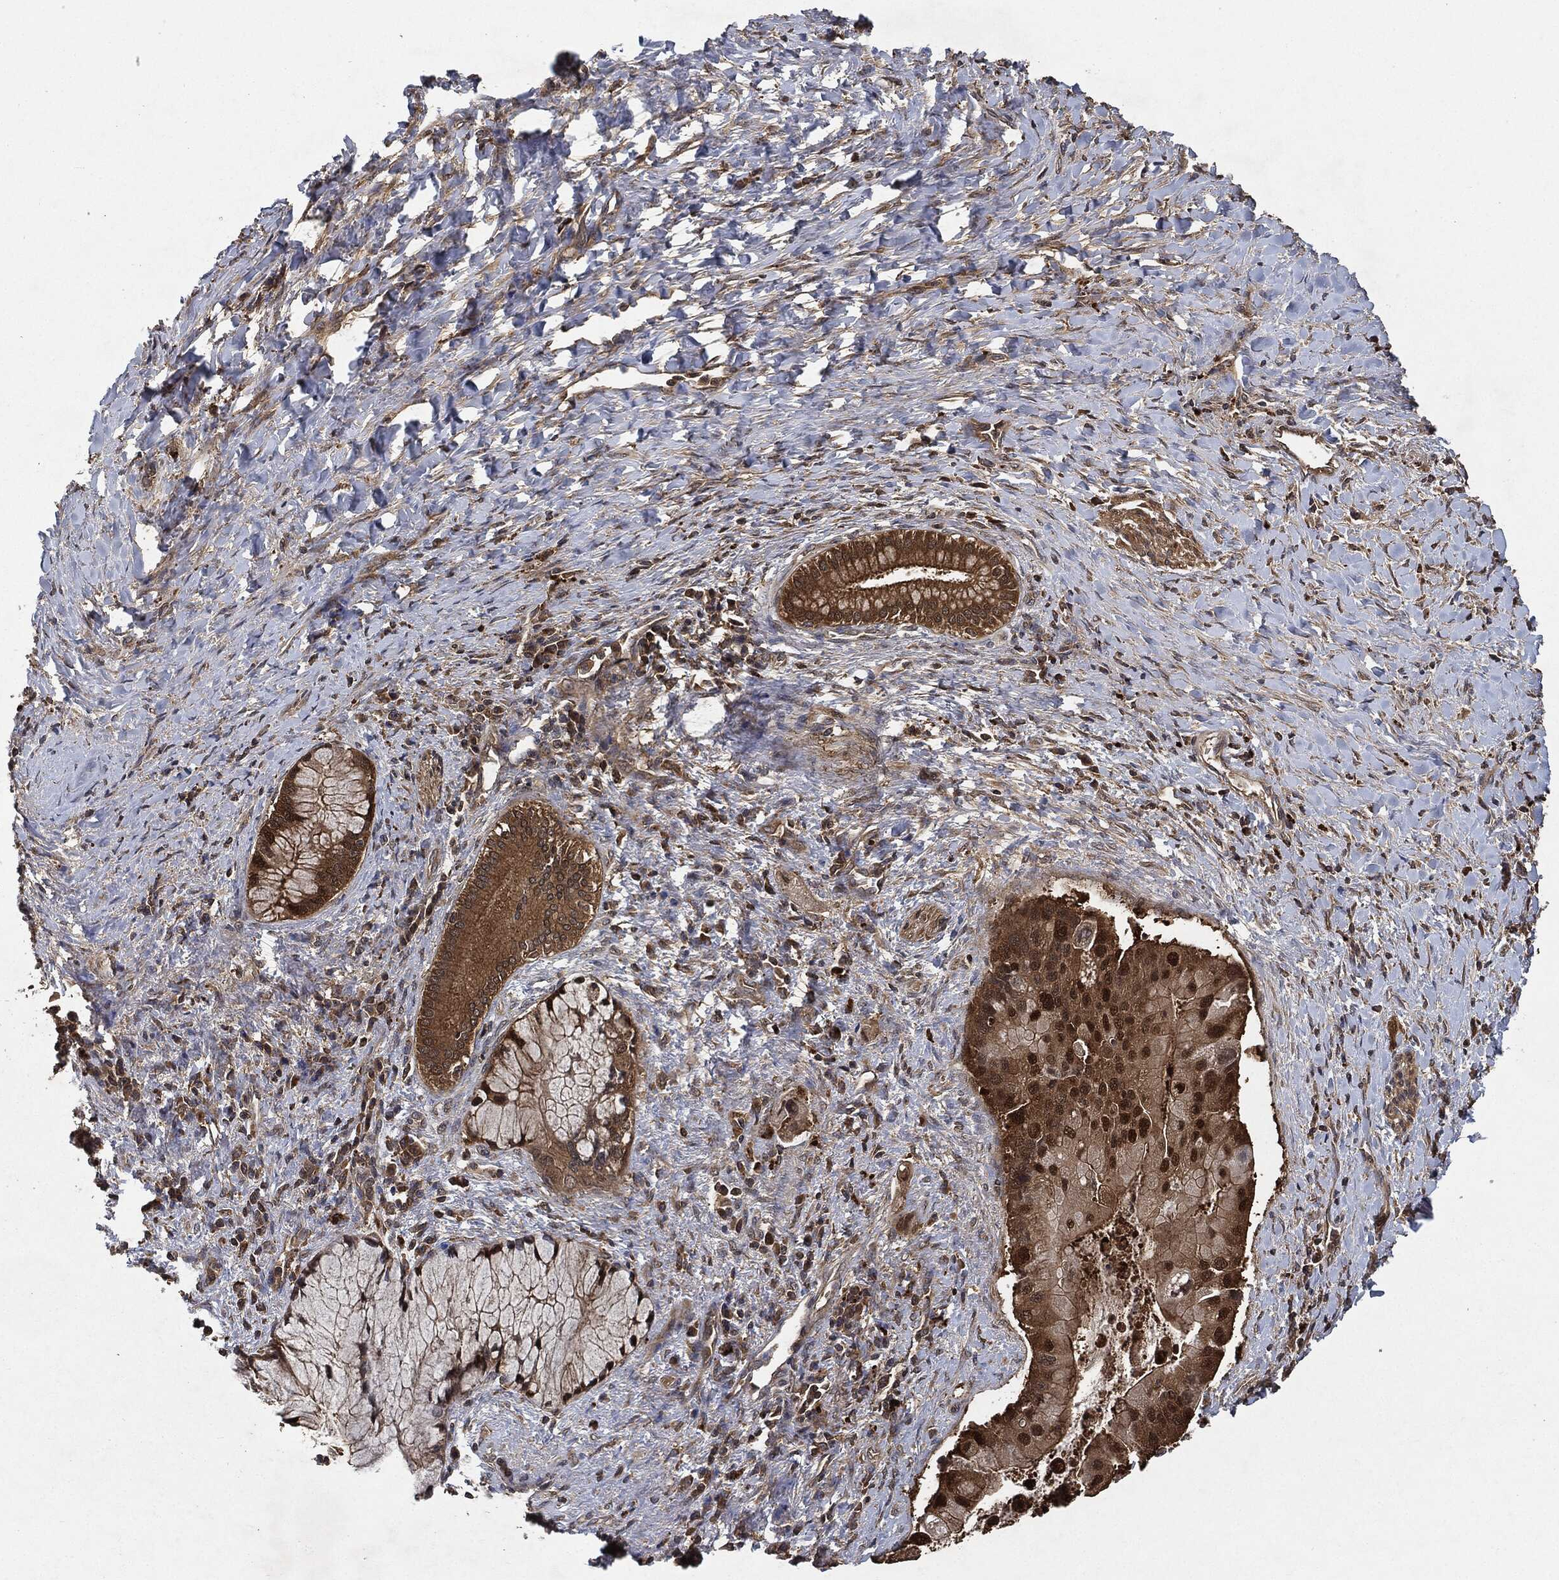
{"staining": {"intensity": "moderate", "quantity": ">75%", "location": "cytoplasmic/membranous"}, "tissue": "liver cancer", "cell_type": "Tumor cells", "image_type": "cancer", "snomed": [{"axis": "morphology", "description": "Normal tissue, NOS"}, {"axis": "morphology", "description": "Cholangiocarcinoma"}, {"axis": "topography", "description": "Liver"}, {"axis": "topography", "description": "Peripheral nerve tissue"}], "caption": "Immunohistochemical staining of liver cancer reveals medium levels of moderate cytoplasmic/membranous protein expression in approximately >75% of tumor cells. (IHC, brightfield microscopy, high magnification).", "gene": "BRAF", "patient": {"sex": "male", "age": 50}}